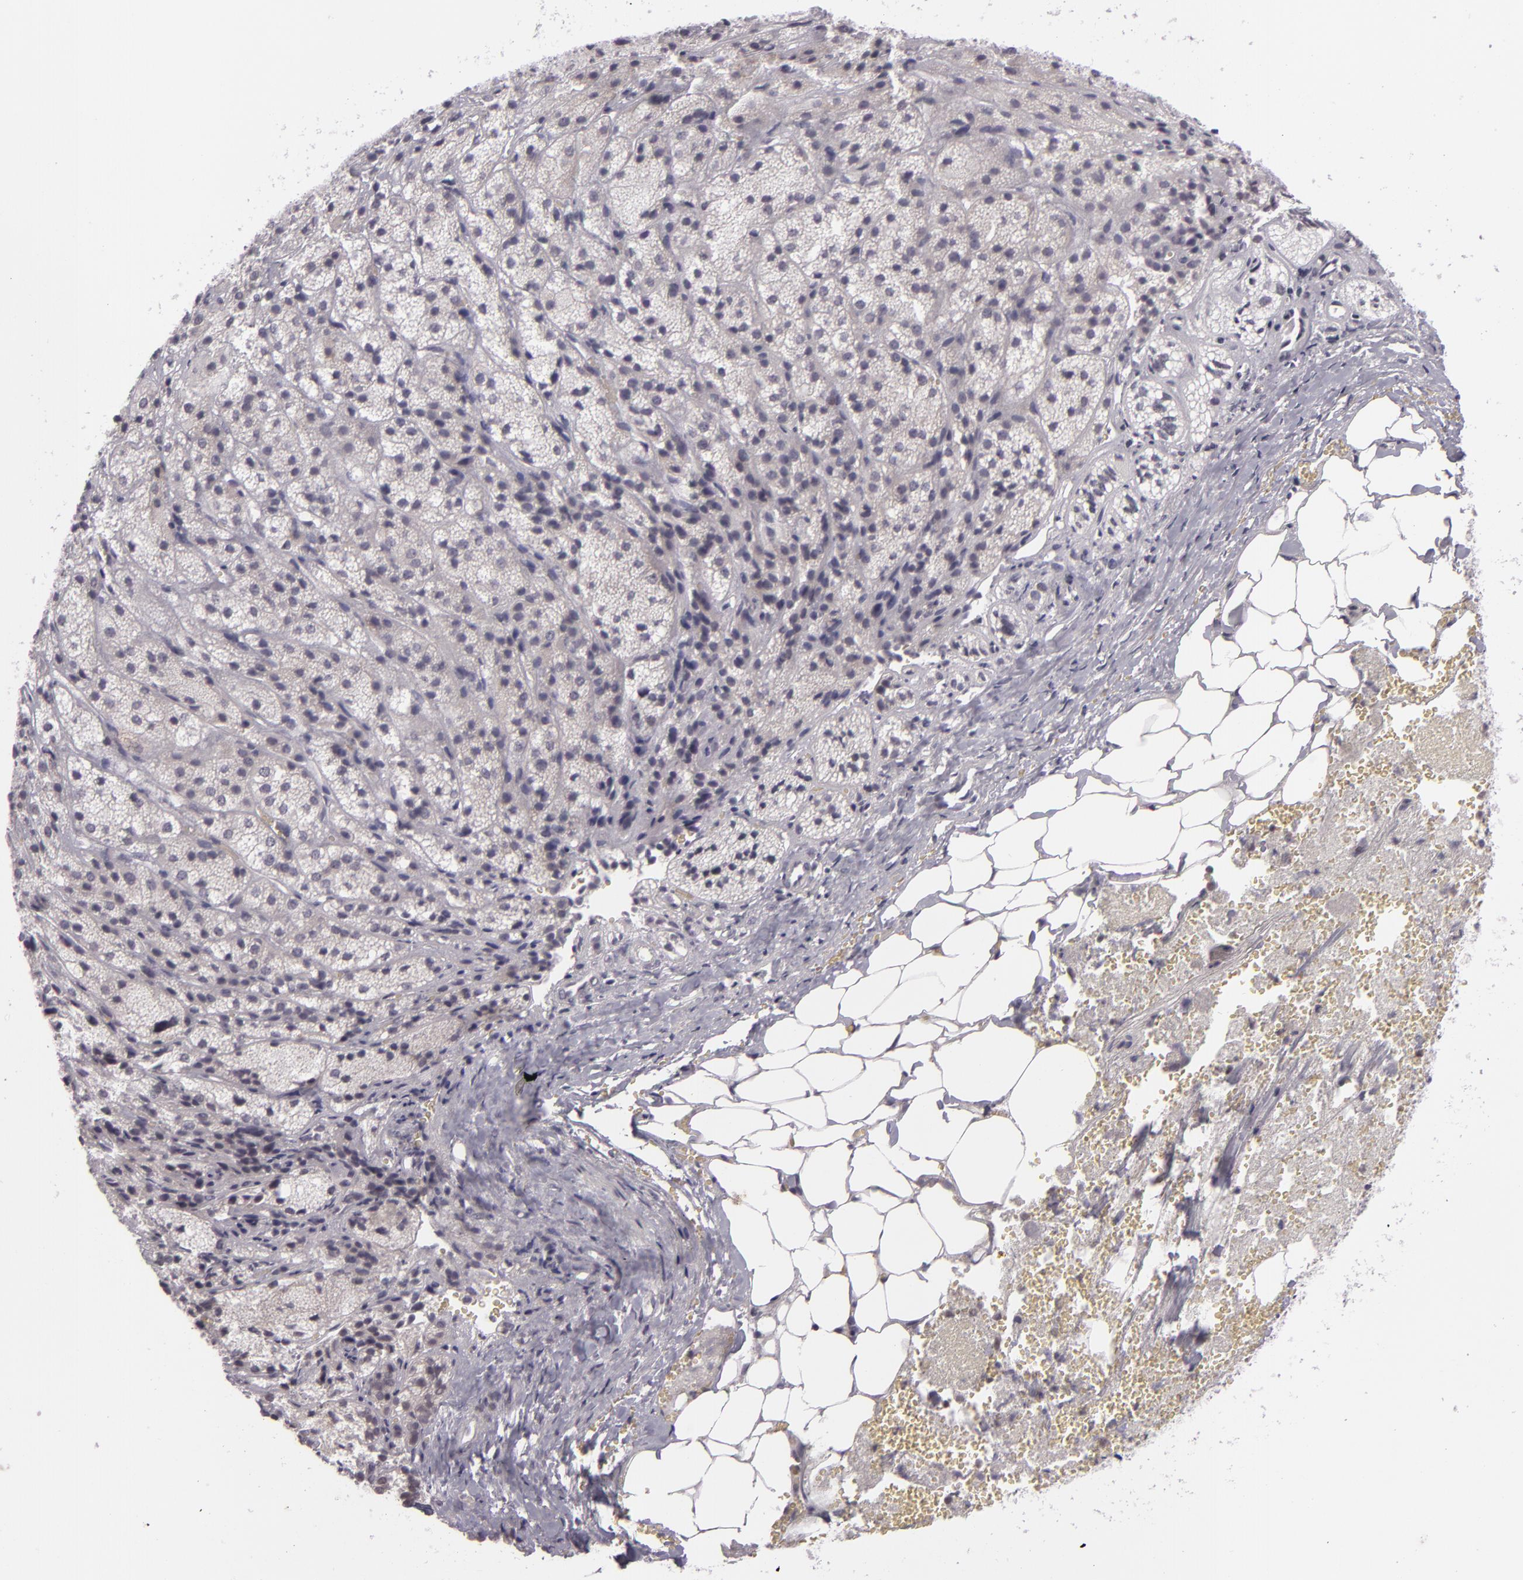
{"staining": {"intensity": "negative", "quantity": "none", "location": "none"}, "tissue": "adrenal gland", "cell_type": "Glandular cells", "image_type": "normal", "snomed": [{"axis": "morphology", "description": "Normal tissue, NOS"}, {"axis": "topography", "description": "Adrenal gland"}], "caption": "This is a image of IHC staining of unremarkable adrenal gland, which shows no positivity in glandular cells.", "gene": "ZFX", "patient": {"sex": "female", "age": 71}}